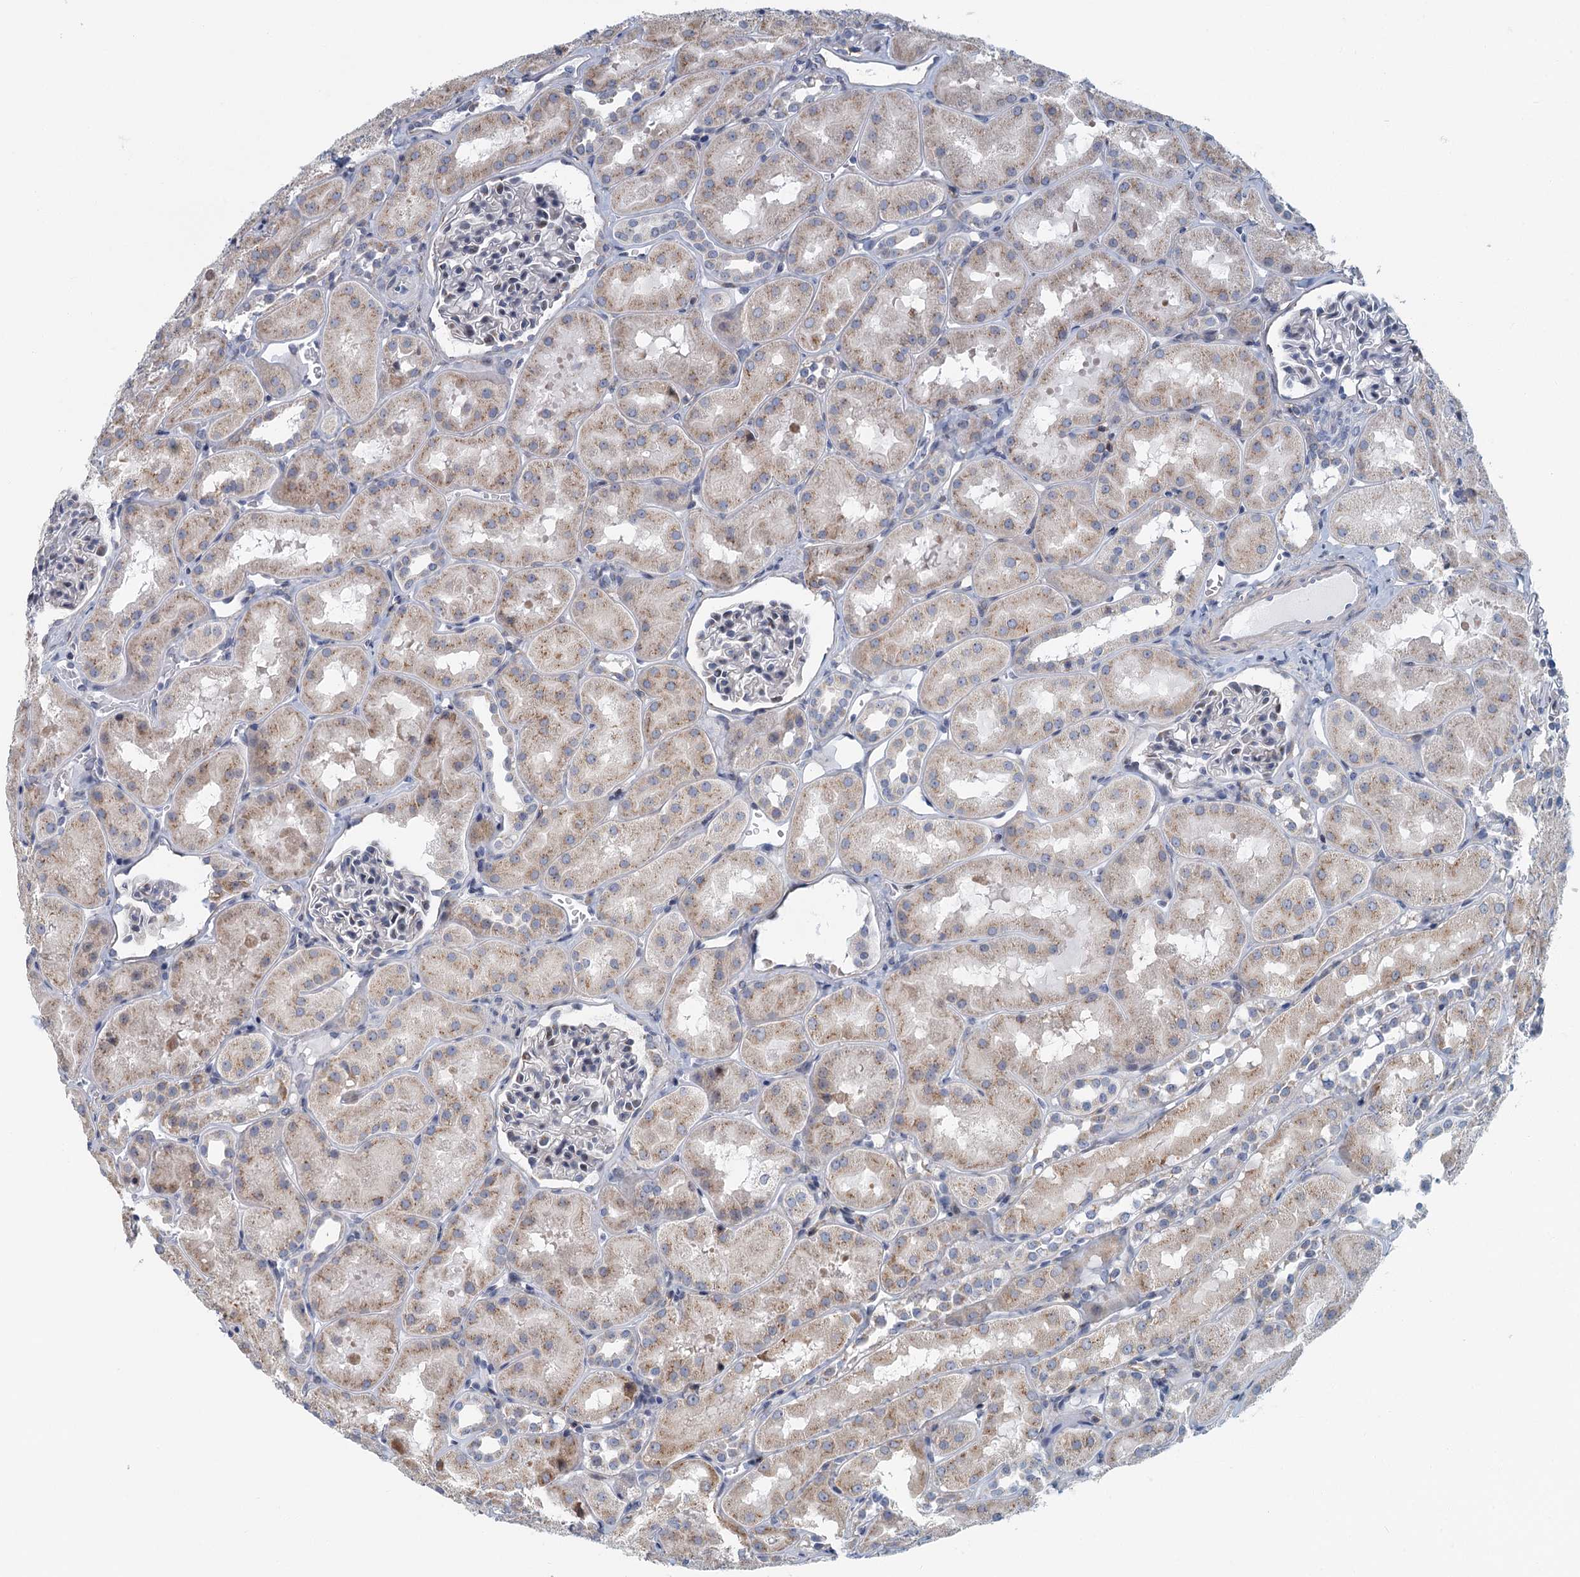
{"staining": {"intensity": "negative", "quantity": "none", "location": "none"}, "tissue": "kidney", "cell_type": "Cells in glomeruli", "image_type": "normal", "snomed": [{"axis": "morphology", "description": "Normal tissue, NOS"}, {"axis": "topography", "description": "Kidney"}, {"axis": "topography", "description": "Urinary bladder"}], "caption": "A high-resolution micrograph shows immunohistochemistry staining of unremarkable kidney, which reveals no significant staining in cells in glomeruli.", "gene": "ZNF527", "patient": {"sex": "male", "age": 16}}